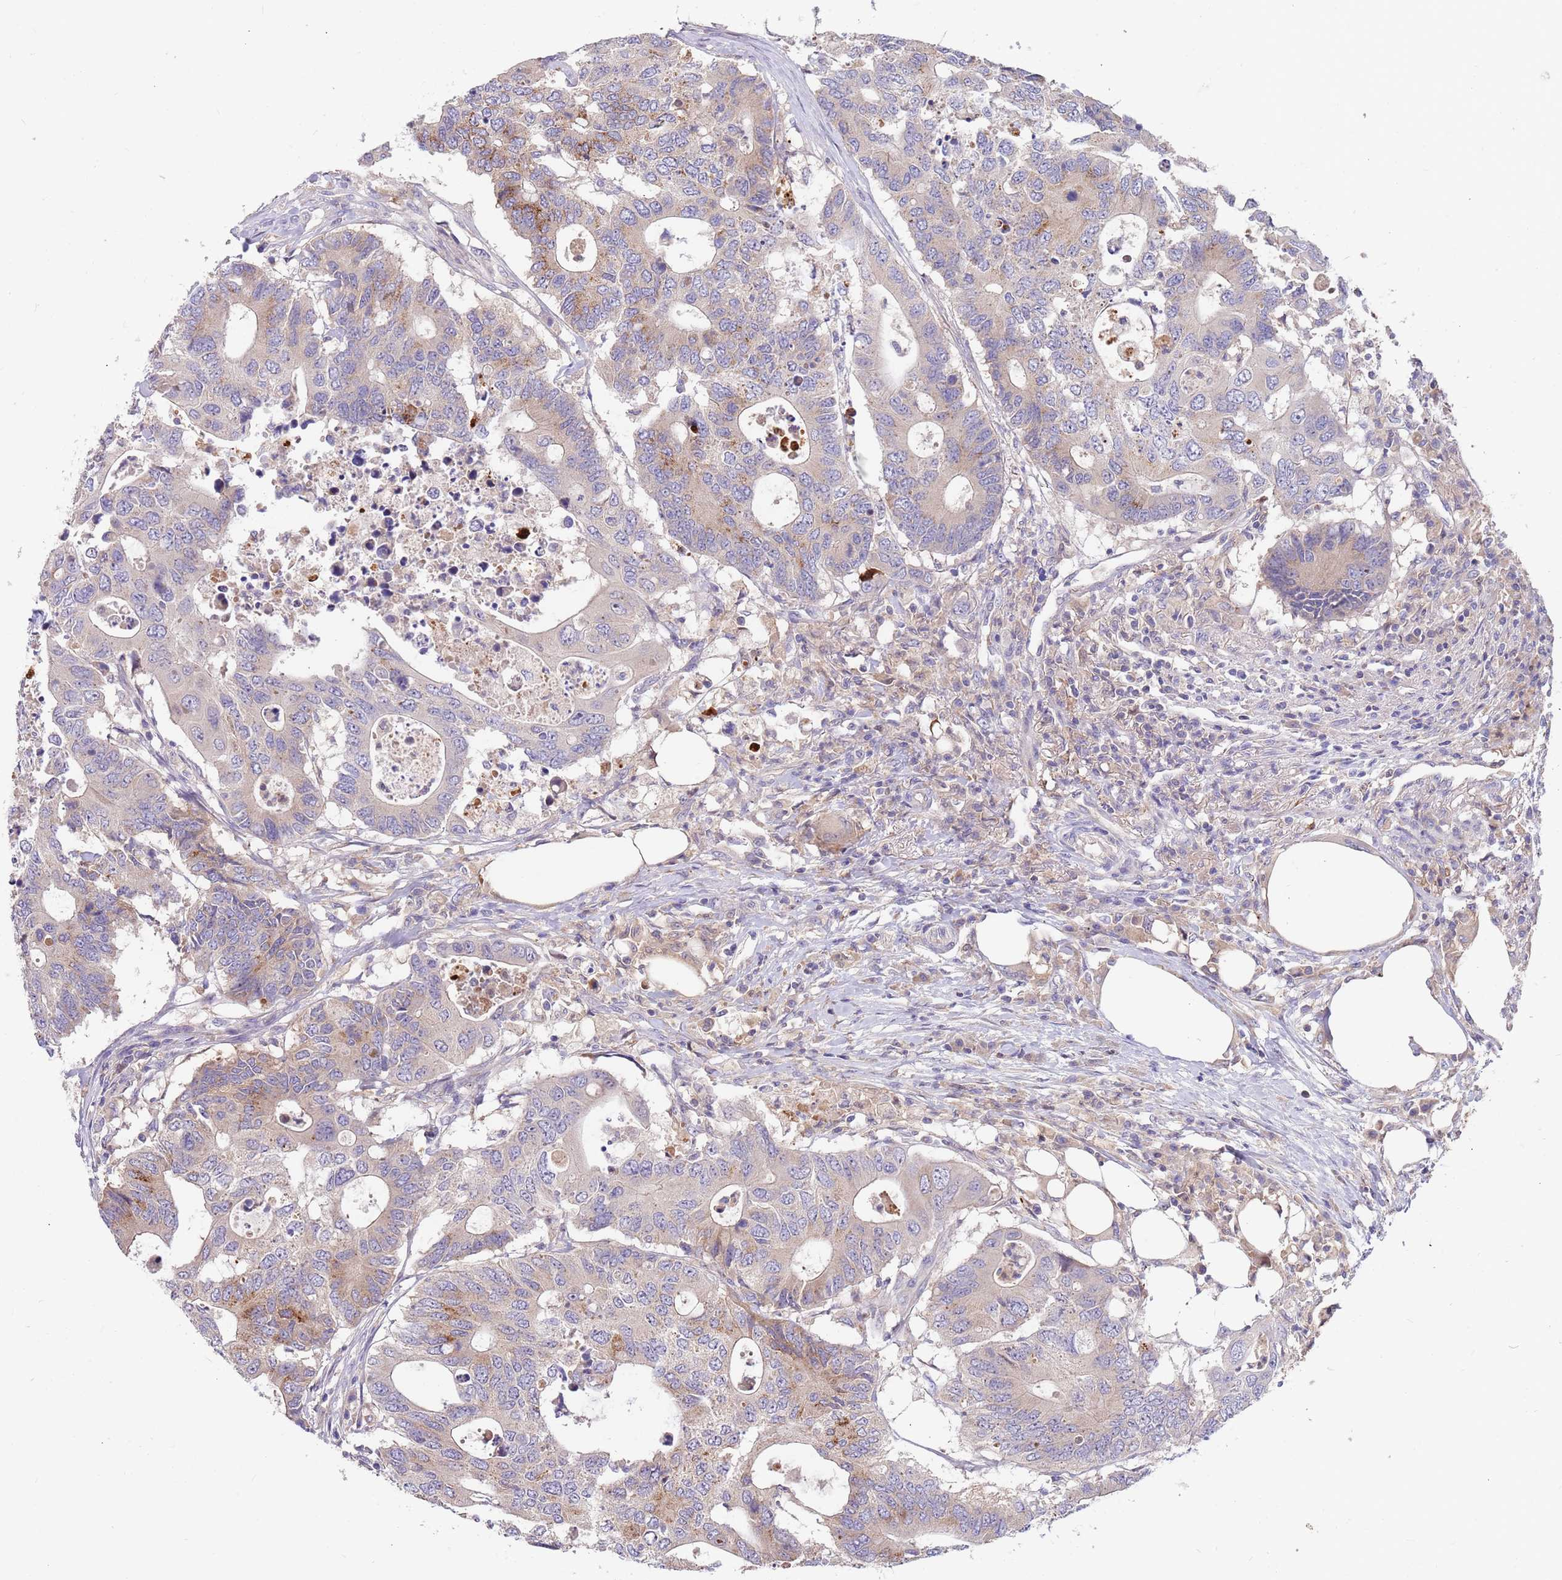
{"staining": {"intensity": "moderate", "quantity": "<25%", "location": "cytoplasmic/membranous"}, "tissue": "colorectal cancer", "cell_type": "Tumor cells", "image_type": "cancer", "snomed": [{"axis": "morphology", "description": "Adenocarcinoma, NOS"}, {"axis": "topography", "description": "Colon"}], "caption": "Immunohistochemistry (IHC) (DAB (3,3'-diaminobenzidine)) staining of human adenocarcinoma (colorectal) displays moderate cytoplasmic/membranous protein positivity in about <25% of tumor cells.", "gene": "BORCS5", "patient": {"sex": "male", "age": 71}}